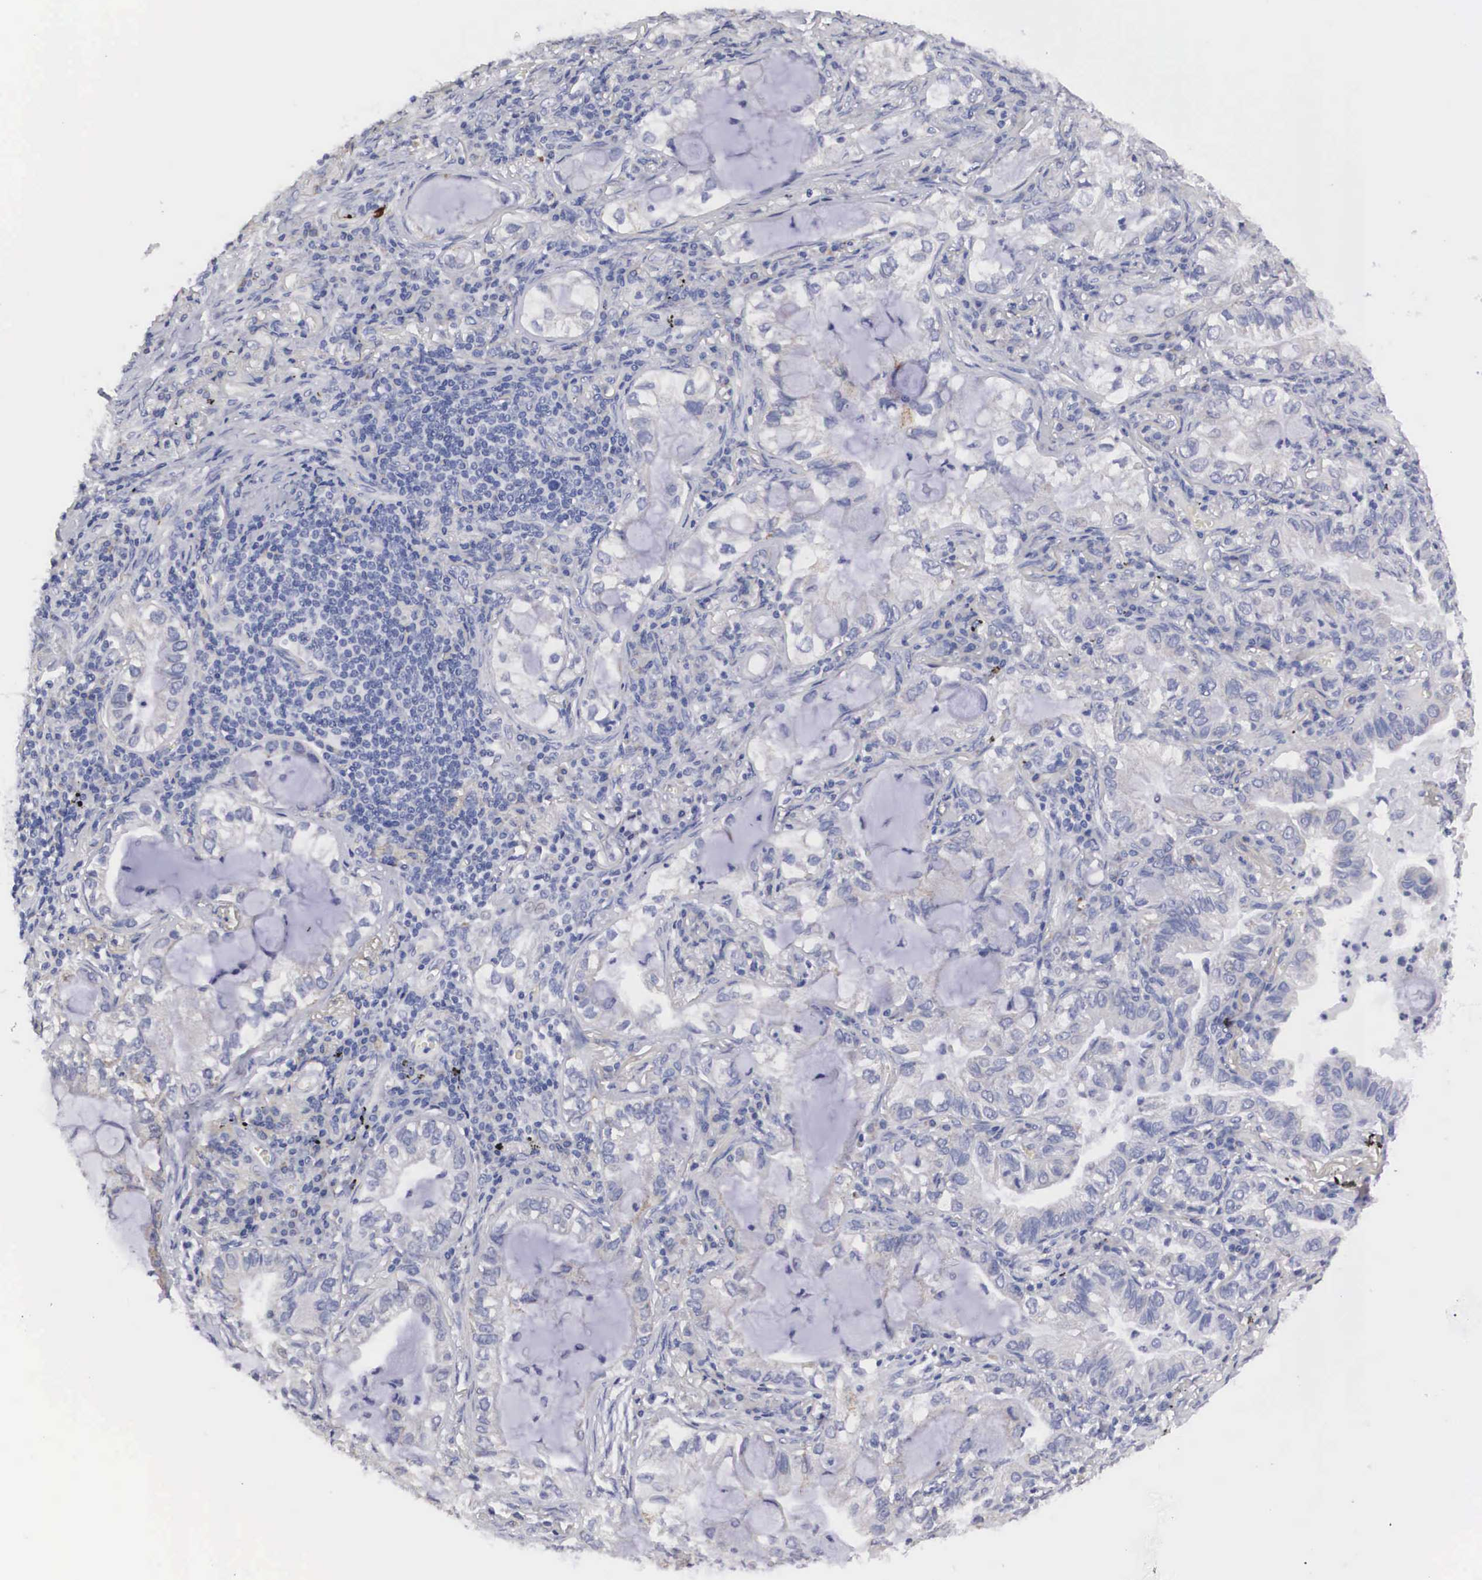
{"staining": {"intensity": "weak", "quantity": "<25%", "location": "cytoplasmic/membranous"}, "tissue": "lung cancer", "cell_type": "Tumor cells", "image_type": "cancer", "snomed": [{"axis": "morphology", "description": "Adenocarcinoma, NOS"}, {"axis": "topography", "description": "Lung"}], "caption": "Immunohistochemical staining of lung adenocarcinoma exhibits no significant expression in tumor cells.", "gene": "ARMCX3", "patient": {"sex": "female", "age": 50}}